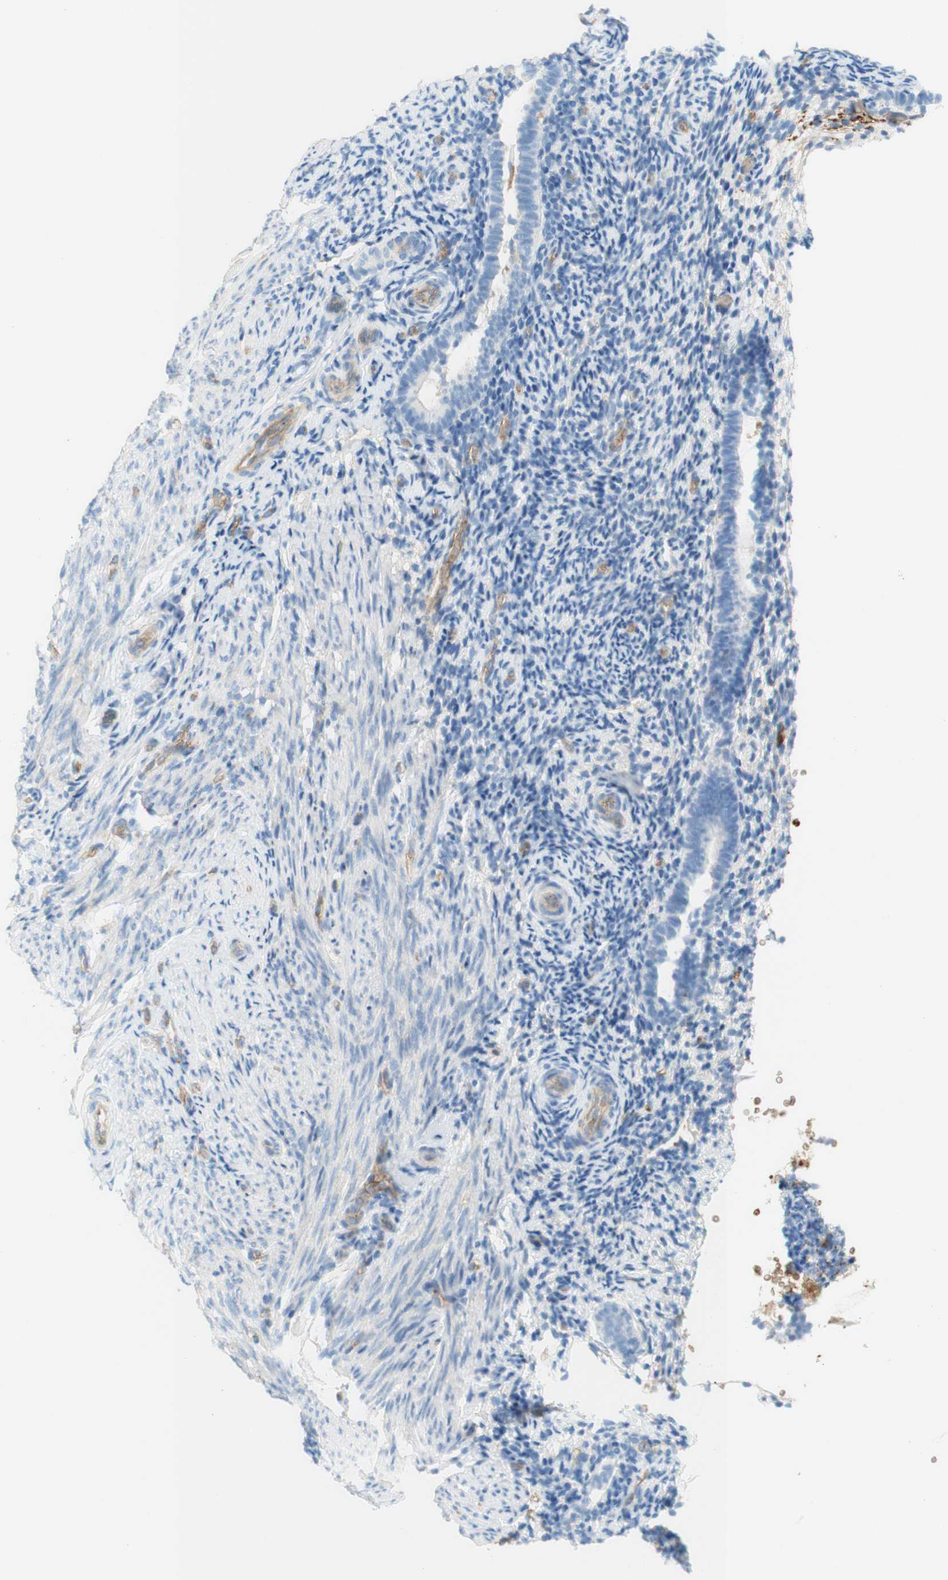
{"staining": {"intensity": "negative", "quantity": "none", "location": "none"}, "tissue": "endometrium", "cell_type": "Cells in endometrial stroma", "image_type": "normal", "snomed": [{"axis": "morphology", "description": "Normal tissue, NOS"}, {"axis": "topography", "description": "Endometrium"}], "caption": "Histopathology image shows no significant protein staining in cells in endometrial stroma of normal endometrium.", "gene": "STOM", "patient": {"sex": "female", "age": 51}}